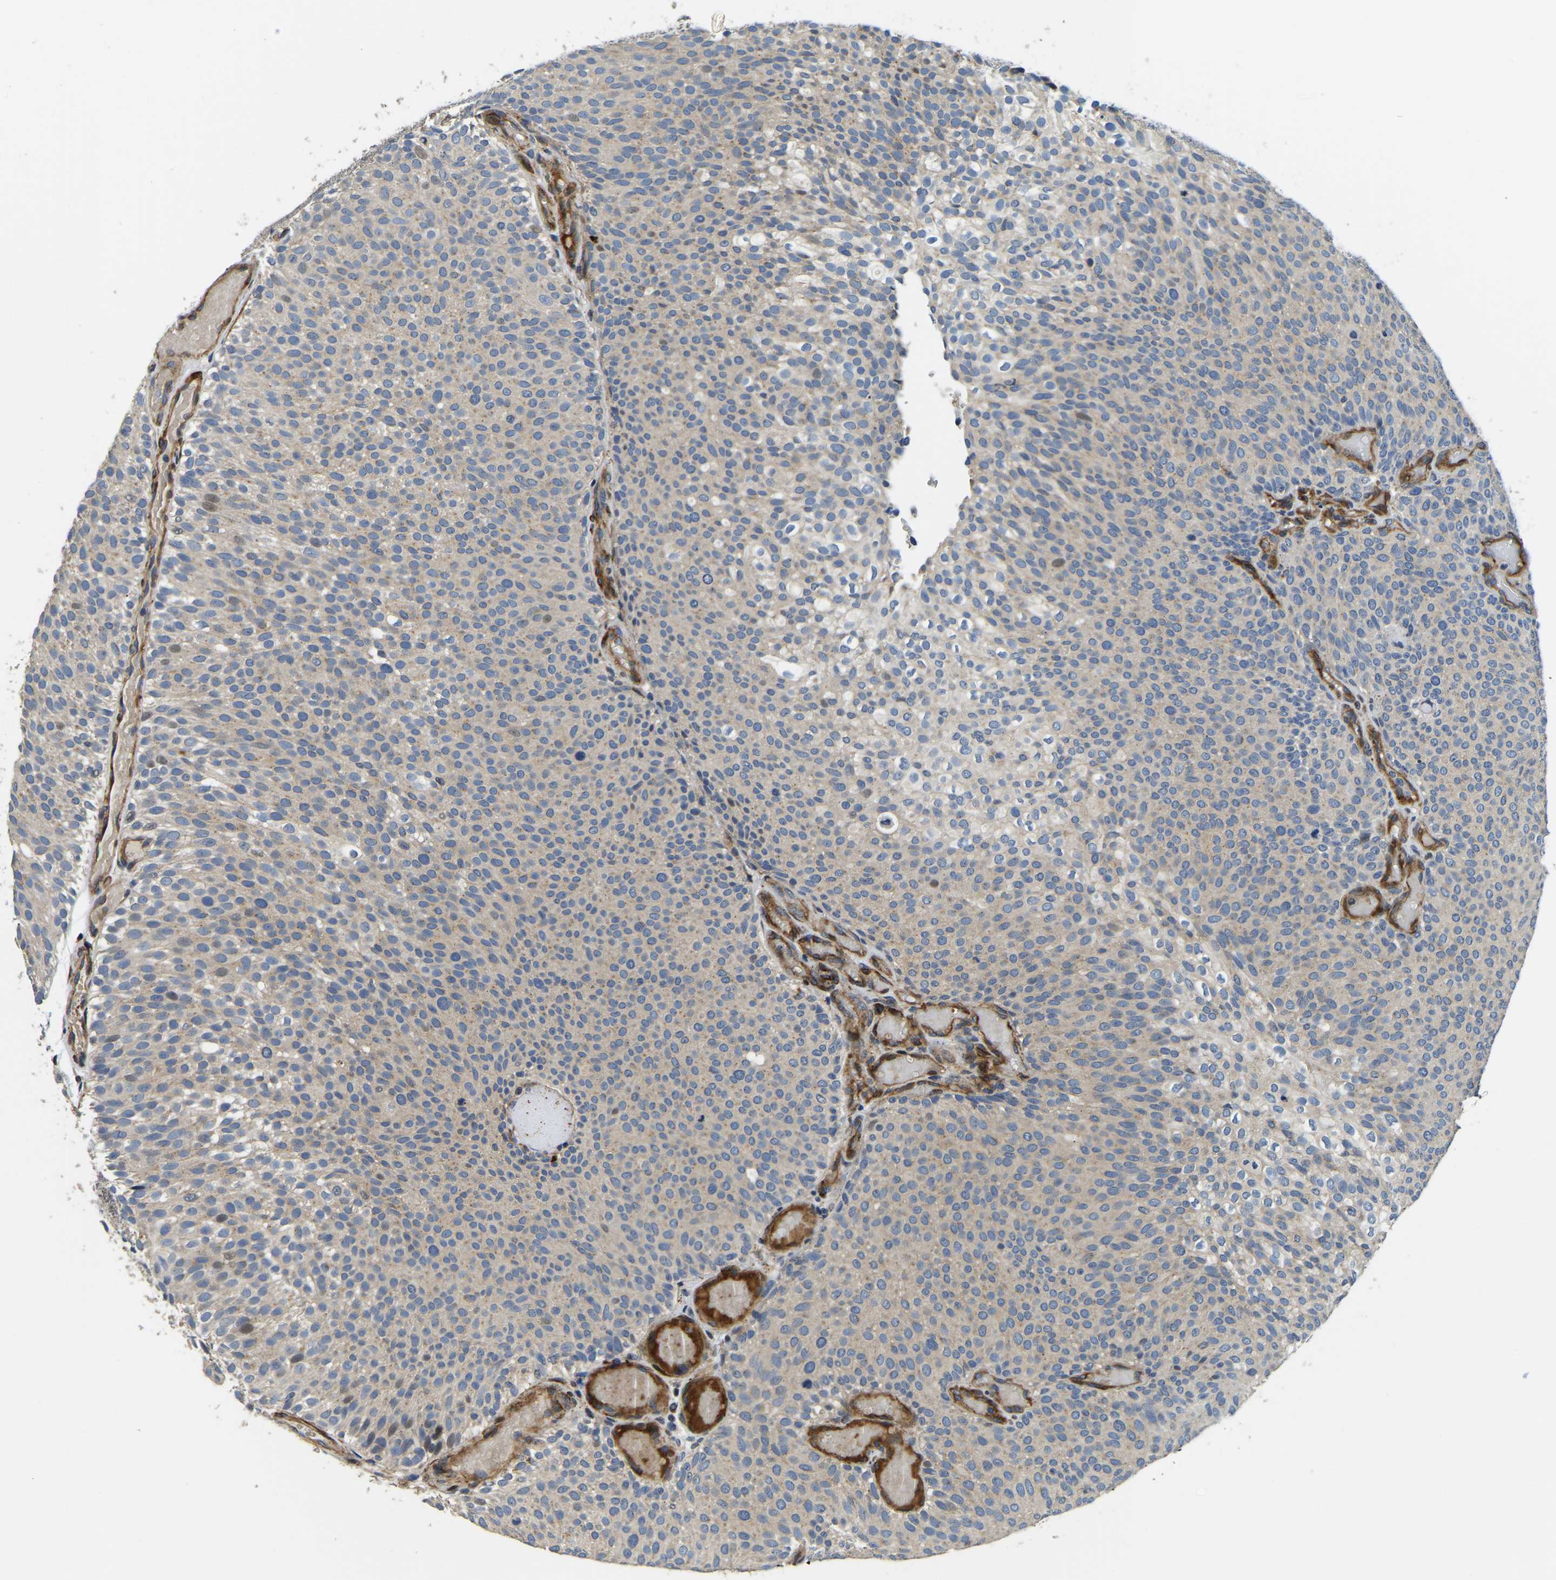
{"staining": {"intensity": "weak", "quantity": ">75%", "location": "cytoplasmic/membranous,nuclear"}, "tissue": "urothelial cancer", "cell_type": "Tumor cells", "image_type": "cancer", "snomed": [{"axis": "morphology", "description": "Urothelial carcinoma, Low grade"}, {"axis": "topography", "description": "Urinary bladder"}], "caption": "Tumor cells exhibit low levels of weak cytoplasmic/membranous and nuclear expression in about >75% of cells in urothelial carcinoma (low-grade).", "gene": "RNF39", "patient": {"sex": "male", "age": 78}}